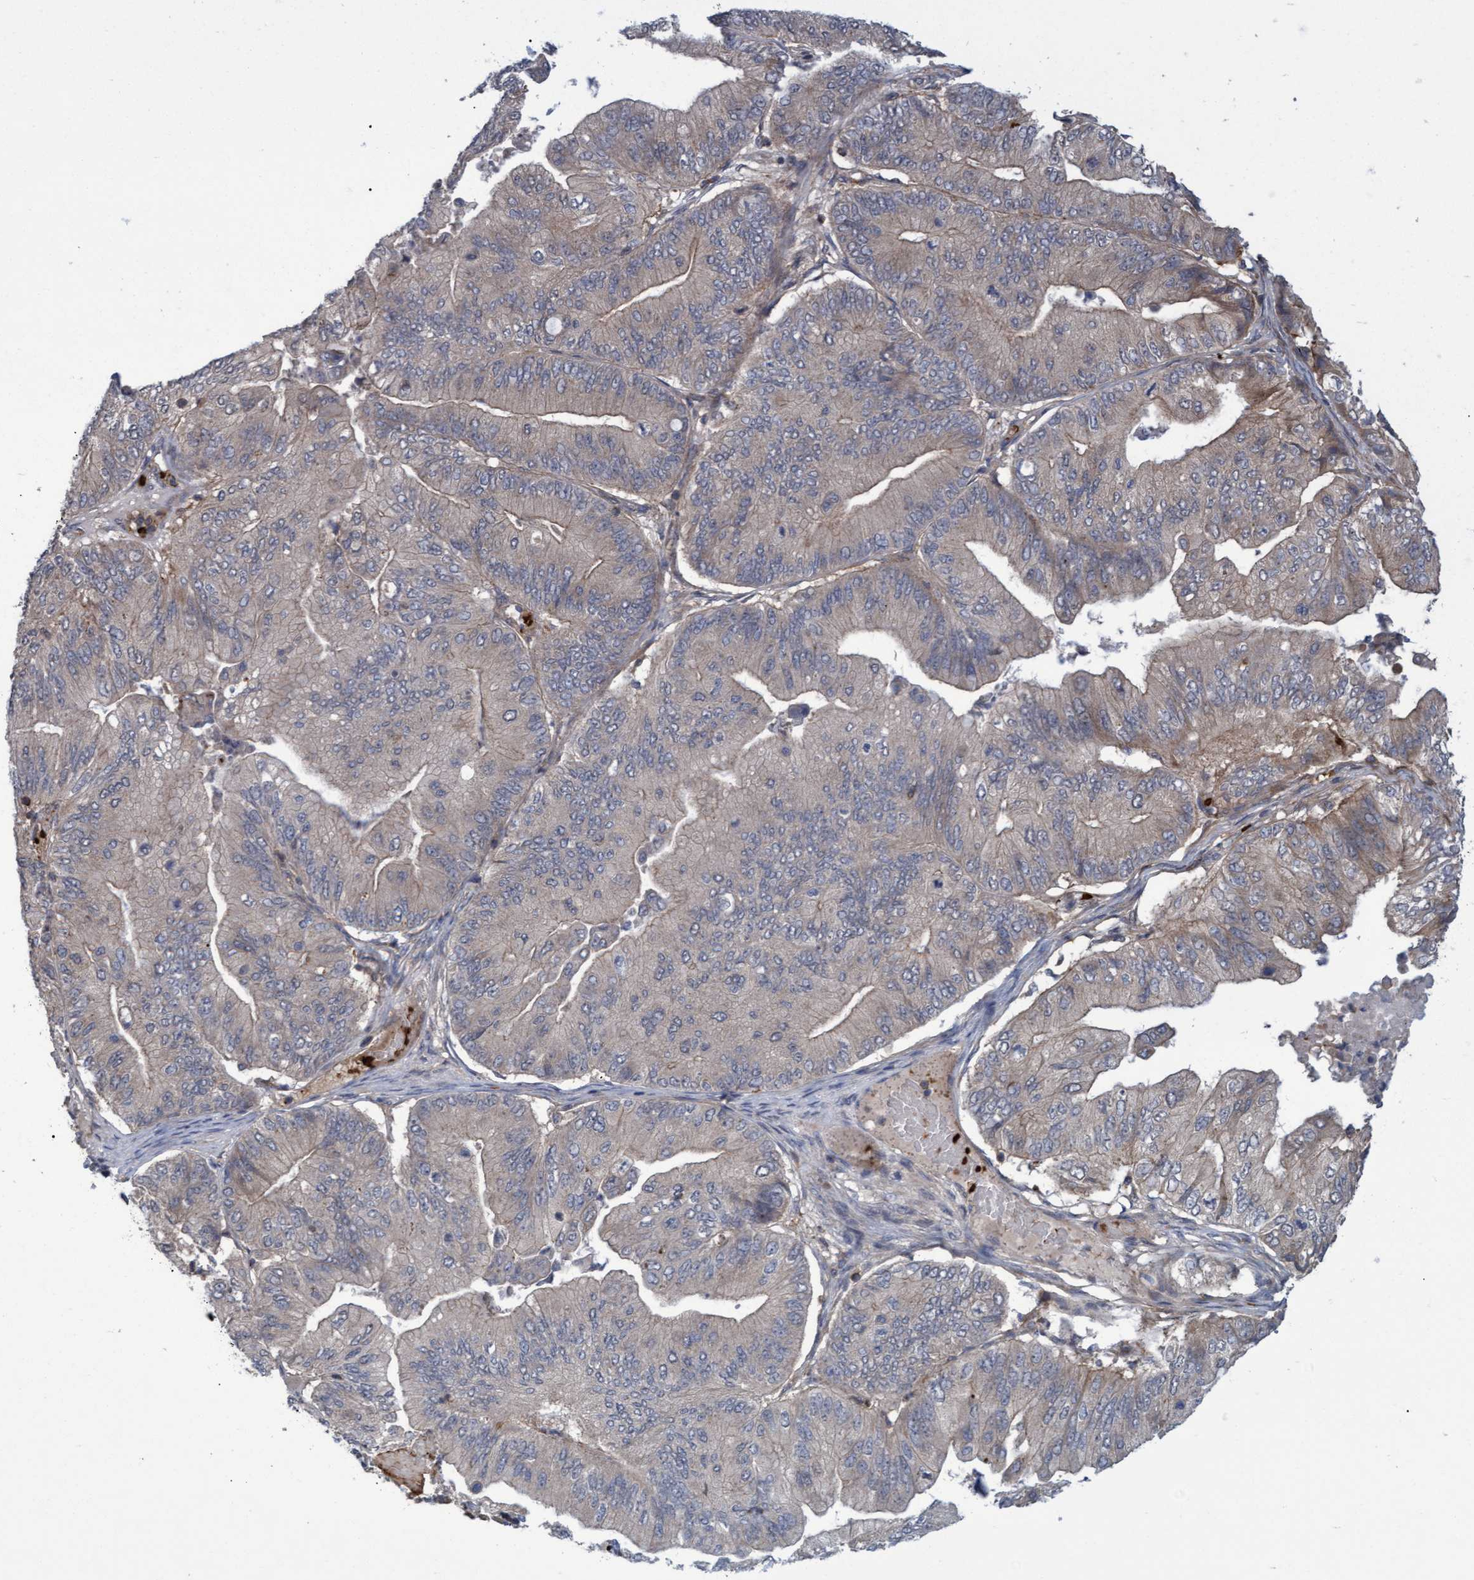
{"staining": {"intensity": "moderate", "quantity": "25%-75%", "location": "cytoplasmic/membranous"}, "tissue": "ovarian cancer", "cell_type": "Tumor cells", "image_type": "cancer", "snomed": [{"axis": "morphology", "description": "Cystadenocarcinoma, mucinous, NOS"}, {"axis": "topography", "description": "Ovary"}], "caption": "DAB (3,3'-diaminobenzidine) immunohistochemical staining of human ovarian cancer (mucinous cystadenocarcinoma) shows moderate cytoplasmic/membranous protein expression in about 25%-75% of tumor cells. The protein is shown in brown color, while the nuclei are stained blue.", "gene": "NAA15", "patient": {"sex": "female", "age": 61}}